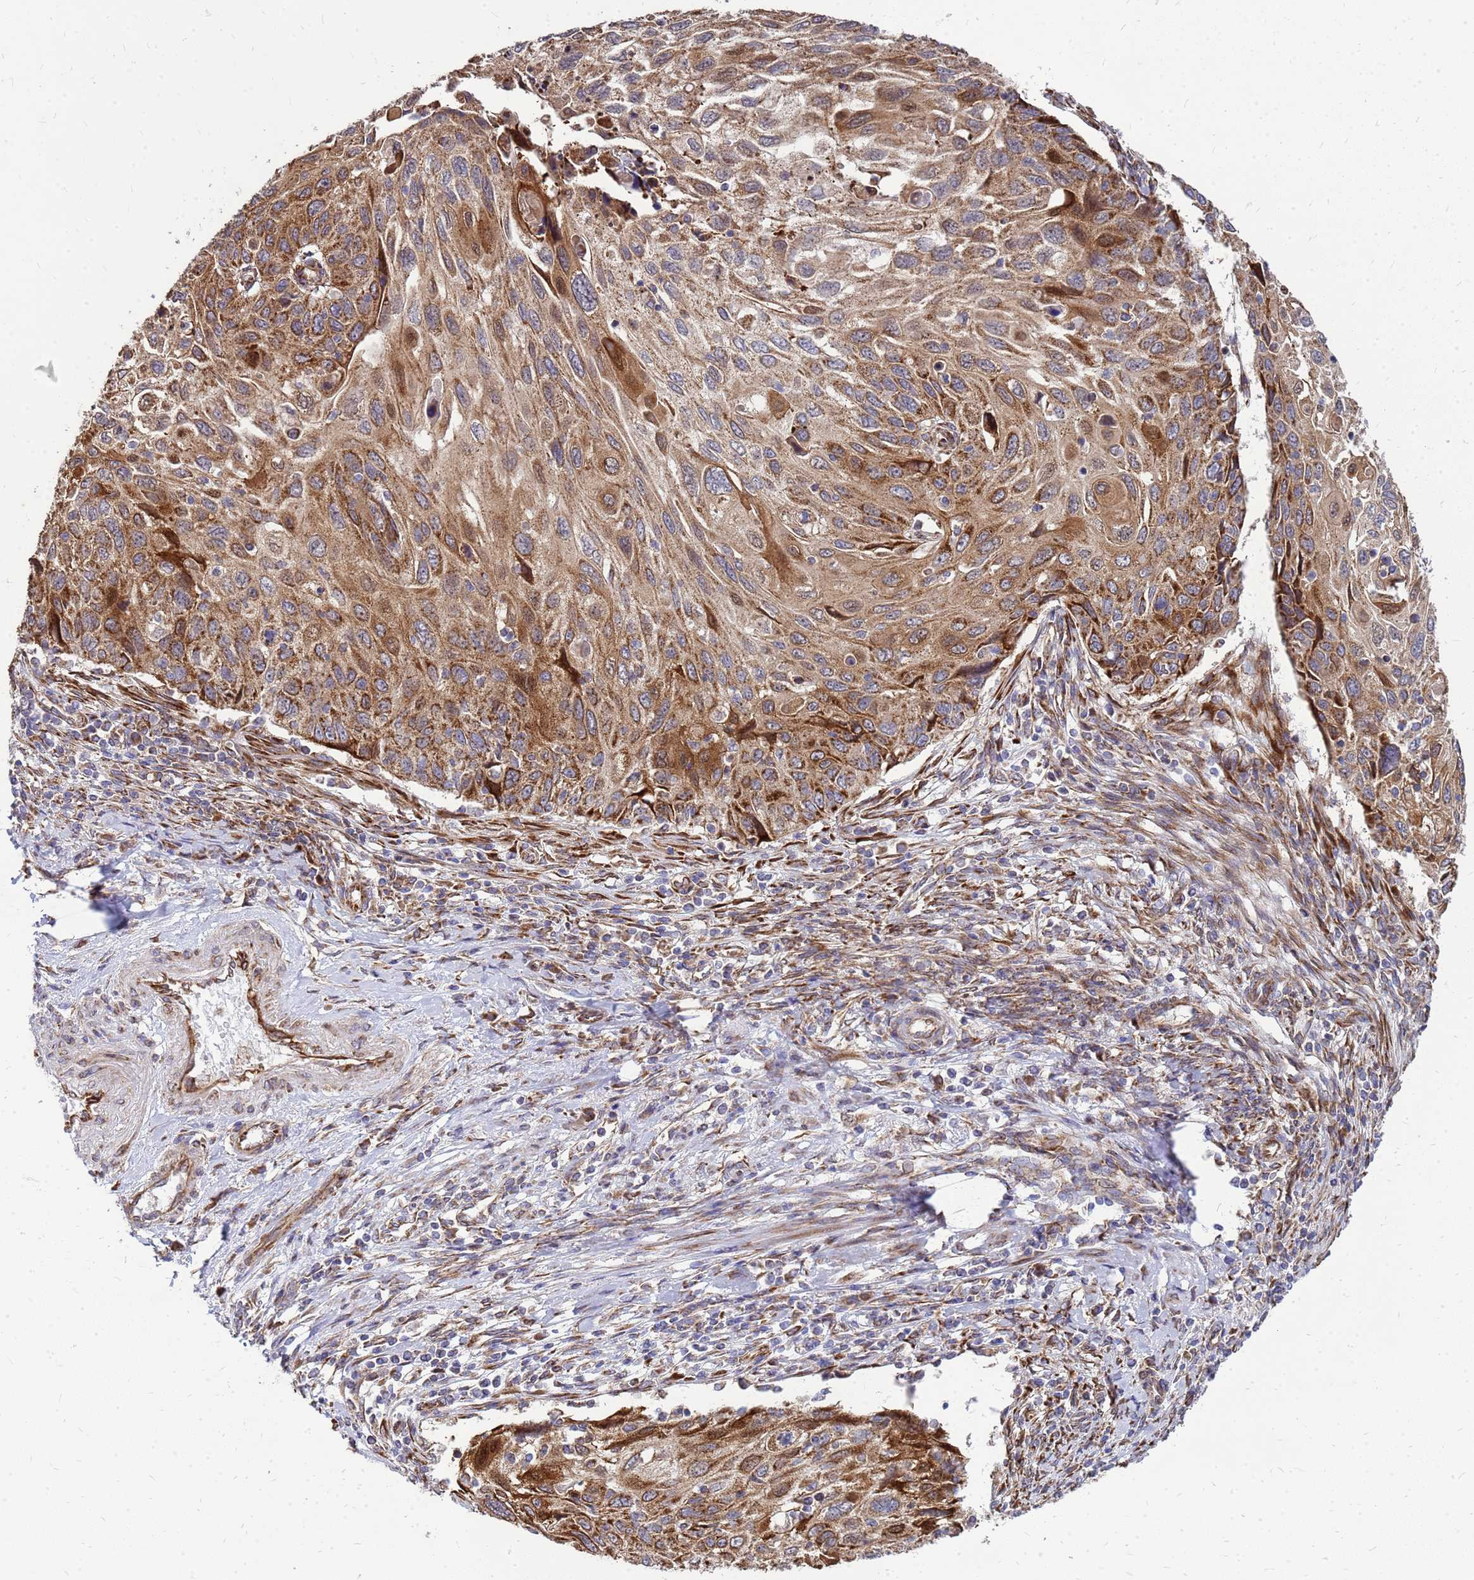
{"staining": {"intensity": "moderate", "quantity": ">75%", "location": "cytoplasmic/membranous"}, "tissue": "cervical cancer", "cell_type": "Tumor cells", "image_type": "cancer", "snomed": [{"axis": "morphology", "description": "Squamous cell carcinoma, NOS"}, {"axis": "topography", "description": "Cervix"}], "caption": "Immunohistochemical staining of human cervical squamous cell carcinoma exhibits medium levels of moderate cytoplasmic/membranous expression in approximately >75% of tumor cells. (IHC, brightfield microscopy, high magnification).", "gene": "FSTL4", "patient": {"sex": "female", "age": 70}}